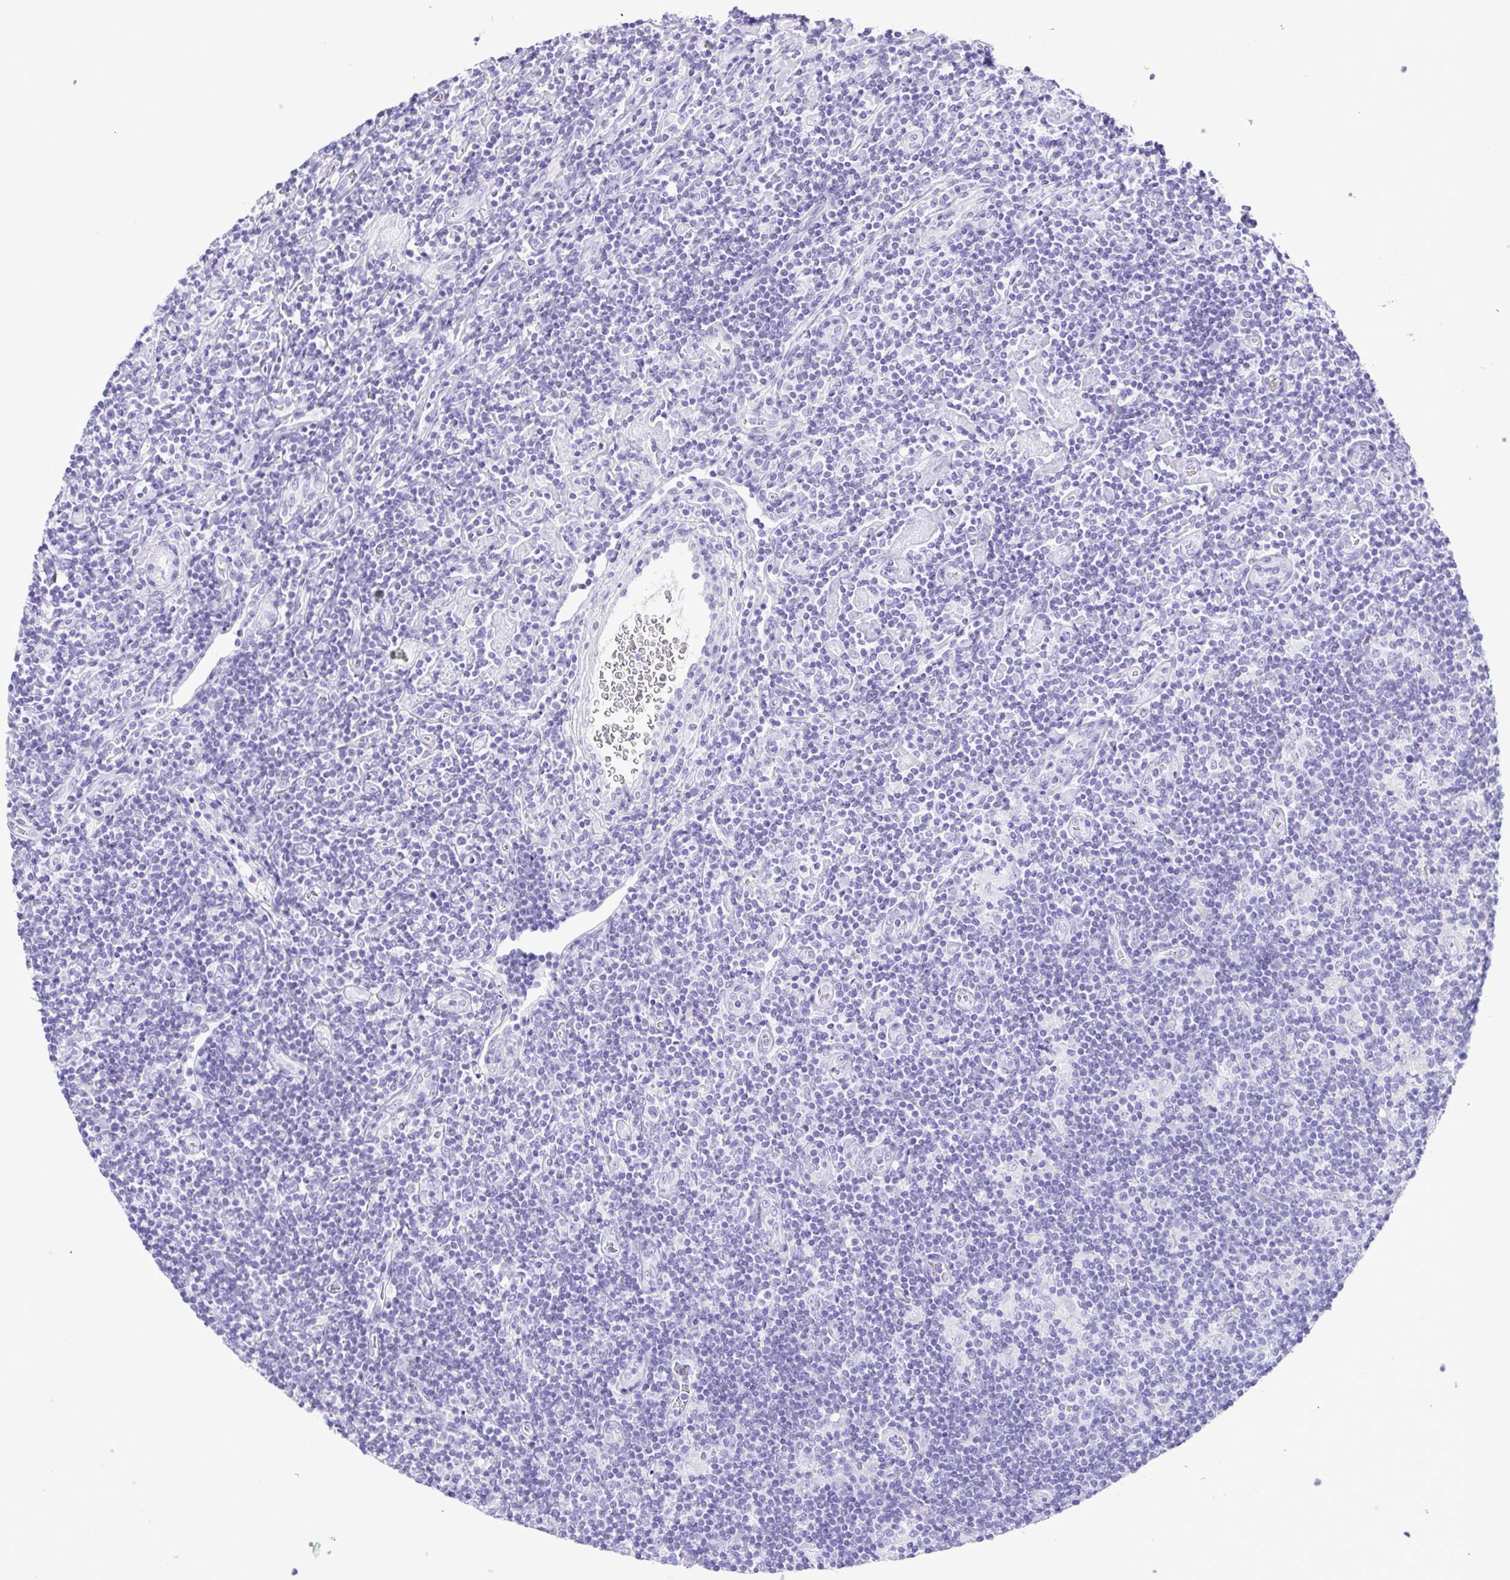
{"staining": {"intensity": "negative", "quantity": "none", "location": "none"}, "tissue": "lymphoma", "cell_type": "Tumor cells", "image_type": "cancer", "snomed": [{"axis": "morphology", "description": "Hodgkin's disease, NOS"}, {"axis": "topography", "description": "Lymph node"}], "caption": "Immunohistochemistry (IHC) photomicrograph of human lymphoma stained for a protein (brown), which exhibits no expression in tumor cells.", "gene": "CASP14", "patient": {"sex": "male", "age": 40}}